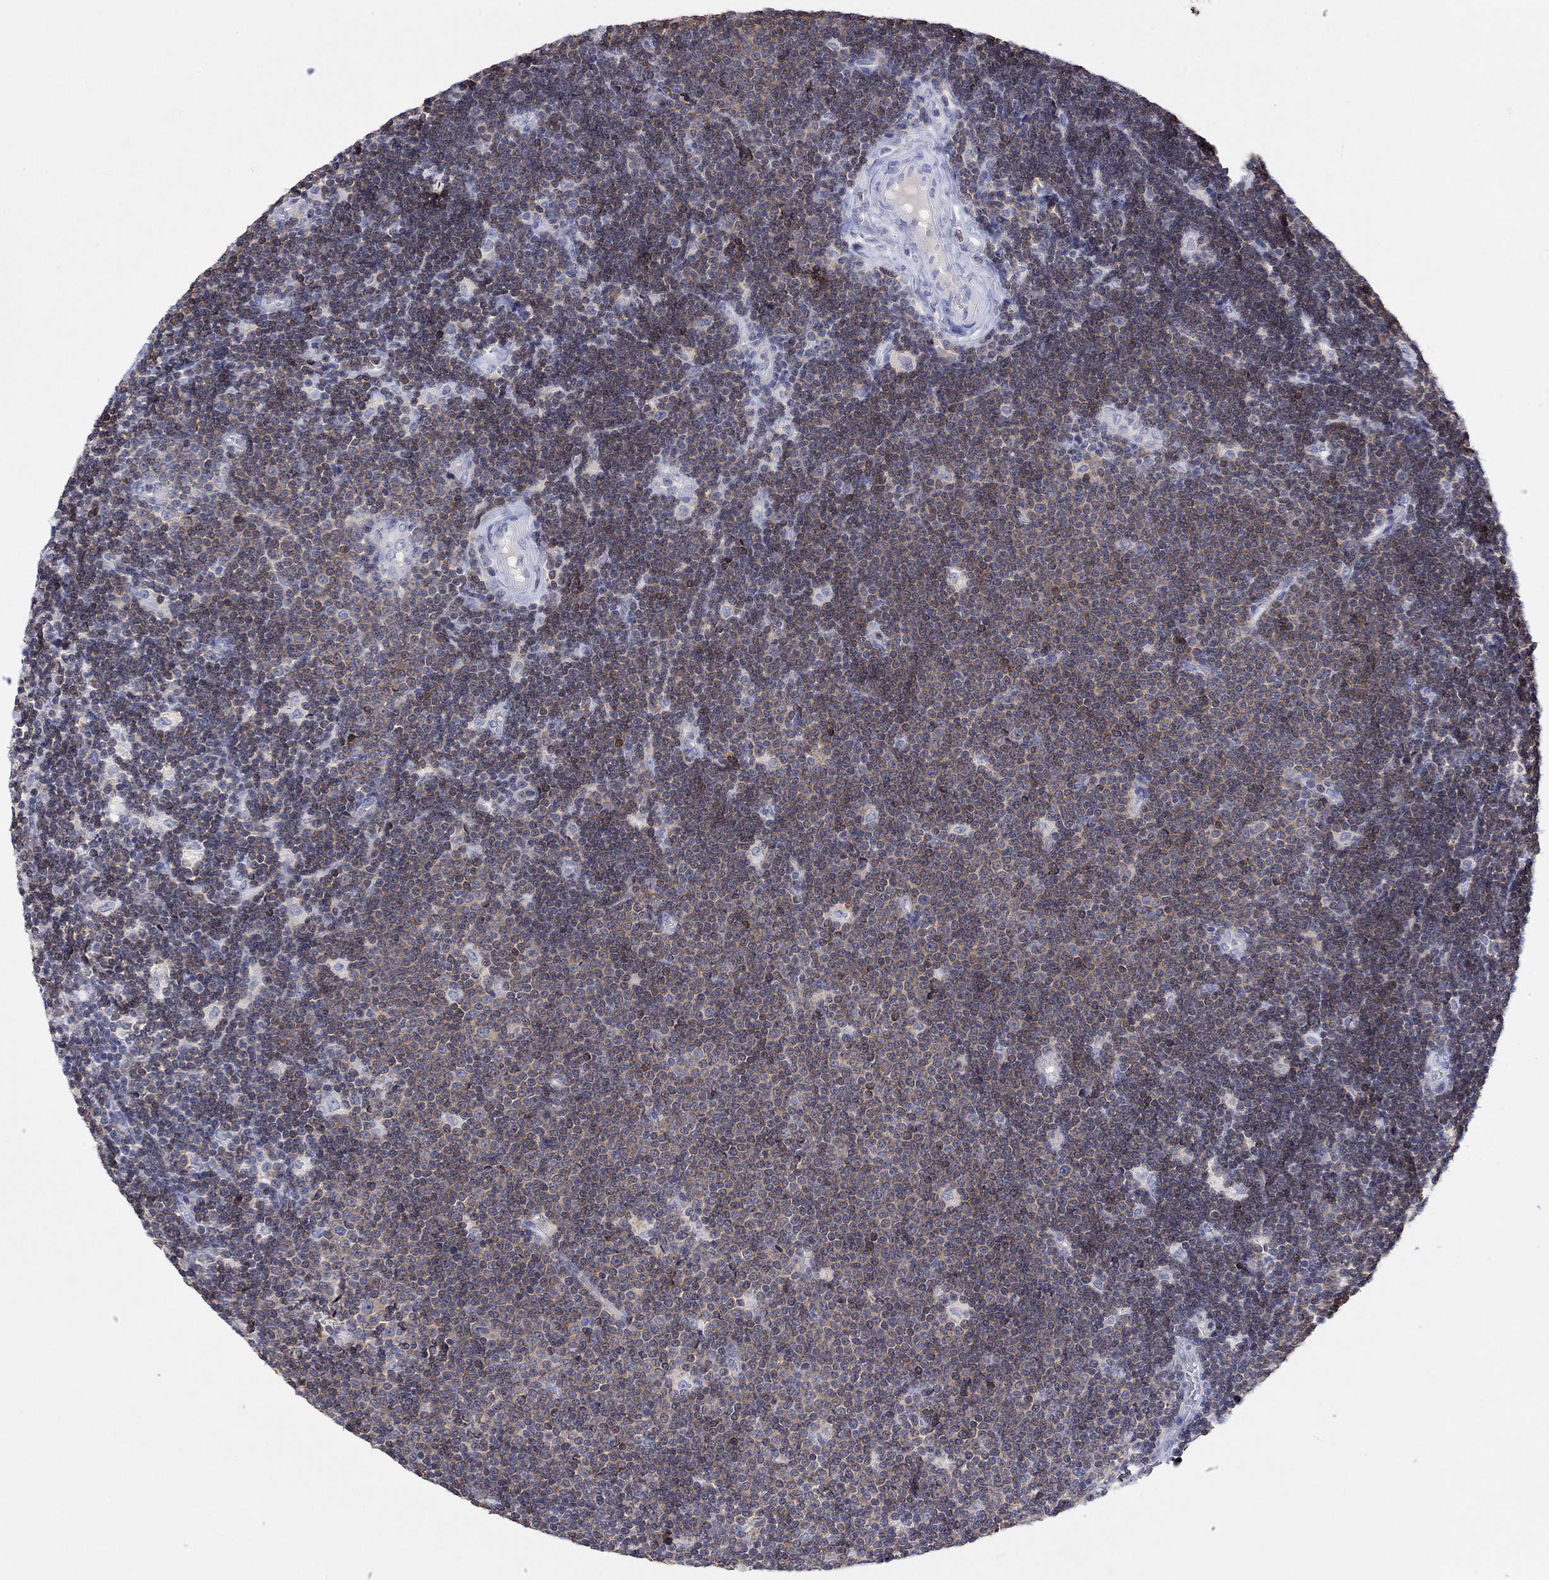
{"staining": {"intensity": "weak", "quantity": "25%-75%", "location": "cytoplasmic/membranous"}, "tissue": "lymphoma", "cell_type": "Tumor cells", "image_type": "cancer", "snomed": [{"axis": "morphology", "description": "Malignant lymphoma, non-Hodgkin's type, Low grade"}, {"axis": "topography", "description": "Brain"}], "caption": "Lymphoma stained with a brown dye reveals weak cytoplasmic/membranous positive expression in approximately 25%-75% of tumor cells.", "gene": "GCM1", "patient": {"sex": "female", "age": 66}}